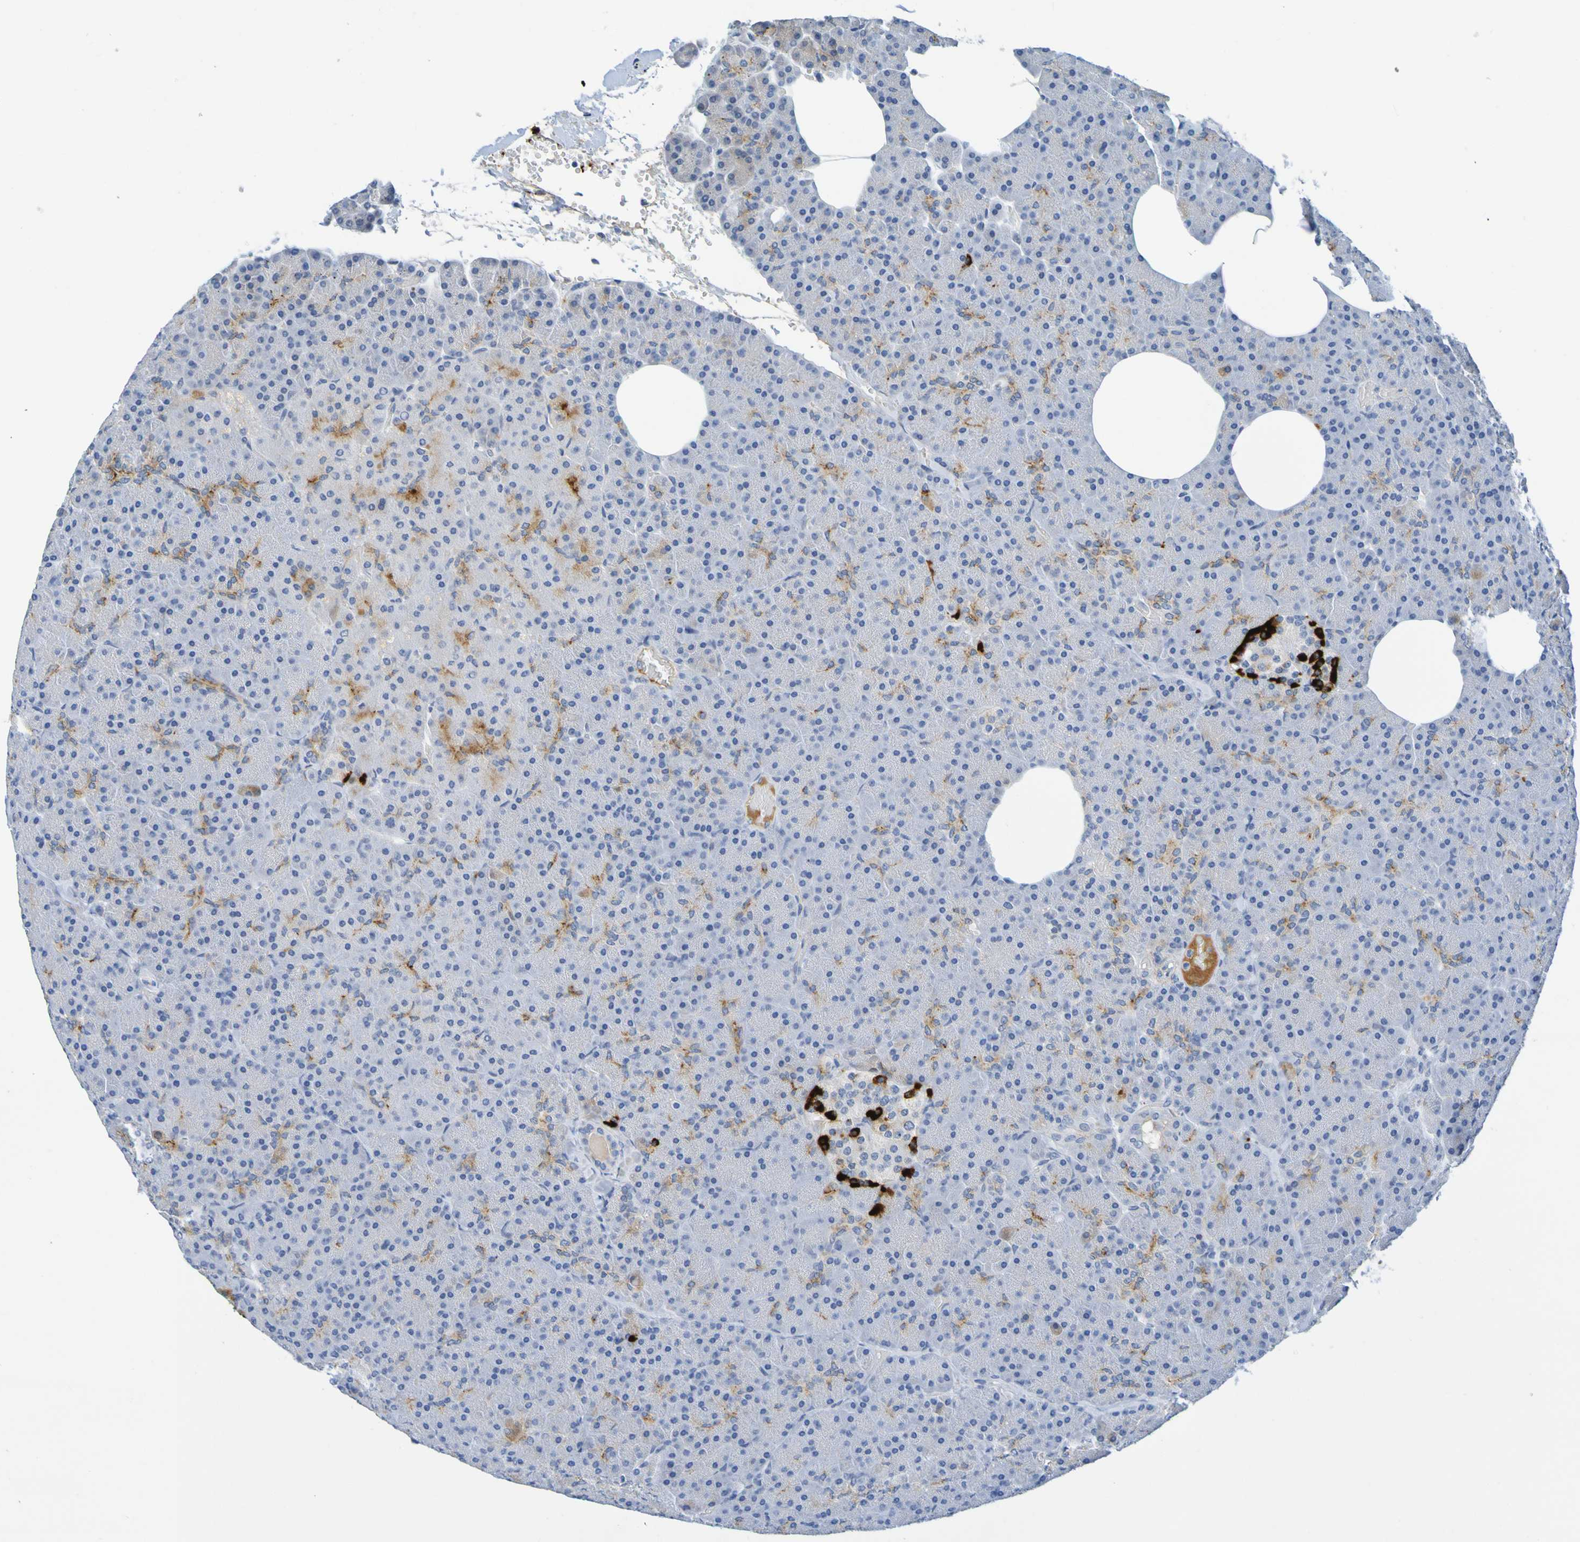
{"staining": {"intensity": "weak", "quantity": "<25%", "location": "cytoplasmic/membranous"}, "tissue": "pancreas", "cell_type": "Exocrine glandular cells", "image_type": "normal", "snomed": [{"axis": "morphology", "description": "Normal tissue, NOS"}, {"axis": "topography", "description": "Pancreas"}], "caption": "Exocrine glandular cells show no significant expression in benign pancreas. The staining was performed using DAB to visualize the protein expression in brown, while the nuclei were stained in blue with hematoxylin (Magnification: 20x).", "gene": "IL10", "patient": {"sex": "female", "age": 35}}